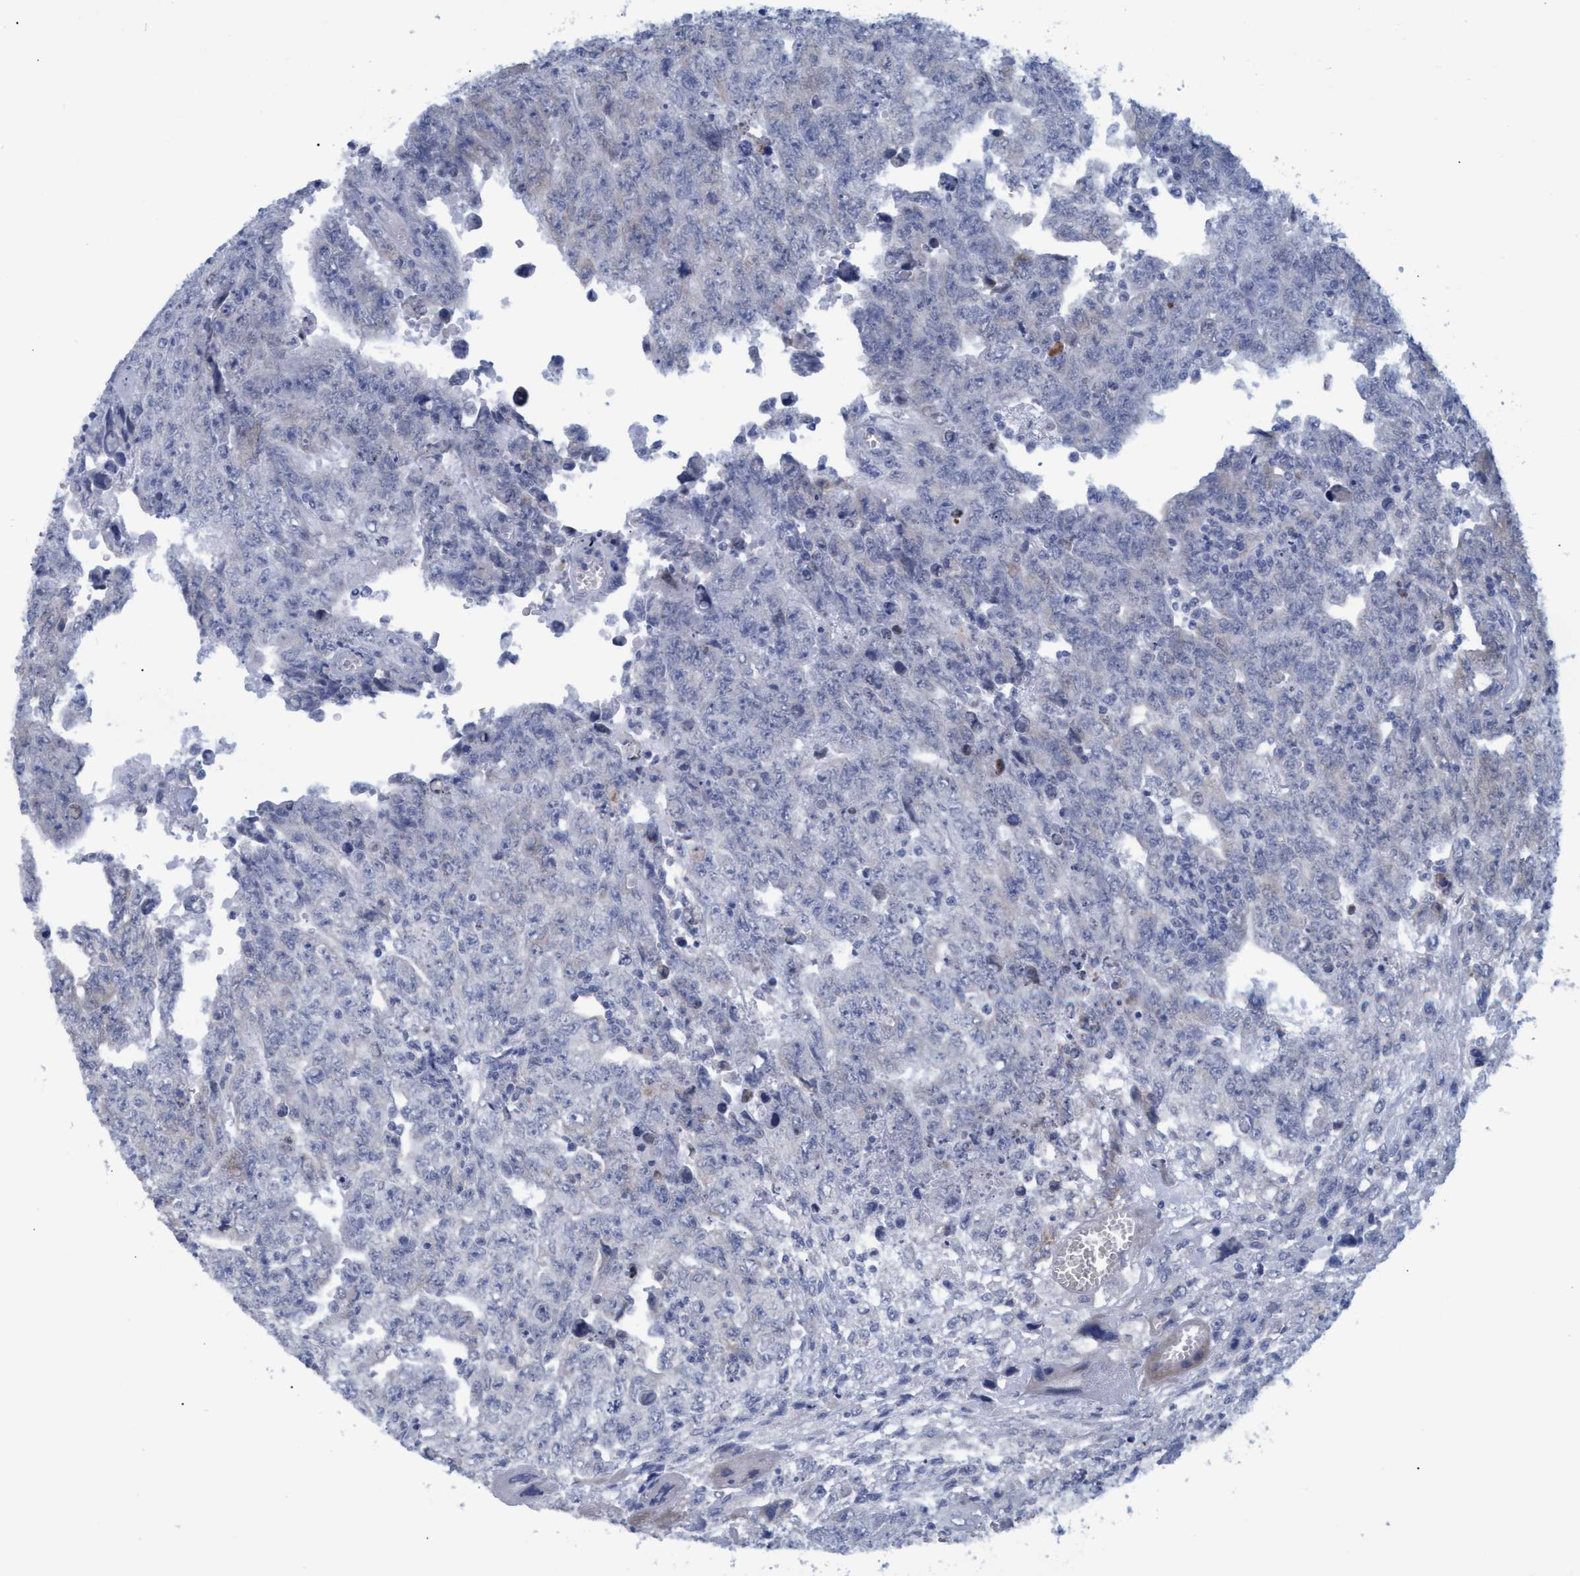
{"staining": {"intensity": "negative", "quantity": "none", "location": "none"}, "tissue": "testis cancer", "cell_type": "Tumor cells", "image_type": "cancer", "snomed": [{"axis": "morphology", "description": "Carcinoma, Embryonal, NOS"}, {"axis": "topography", "description": "Testis"}], "caption": "Immunohistochemistry (IHC) photomicrograph of neoplastic tissue: testis embryonal carcinoma stained with DAB (3,3'-diaminobenzidine) displays no significant protein expression in tumor cells.", "gene": "SSTR3", "patient": {"sex": "male", "age": 28}}